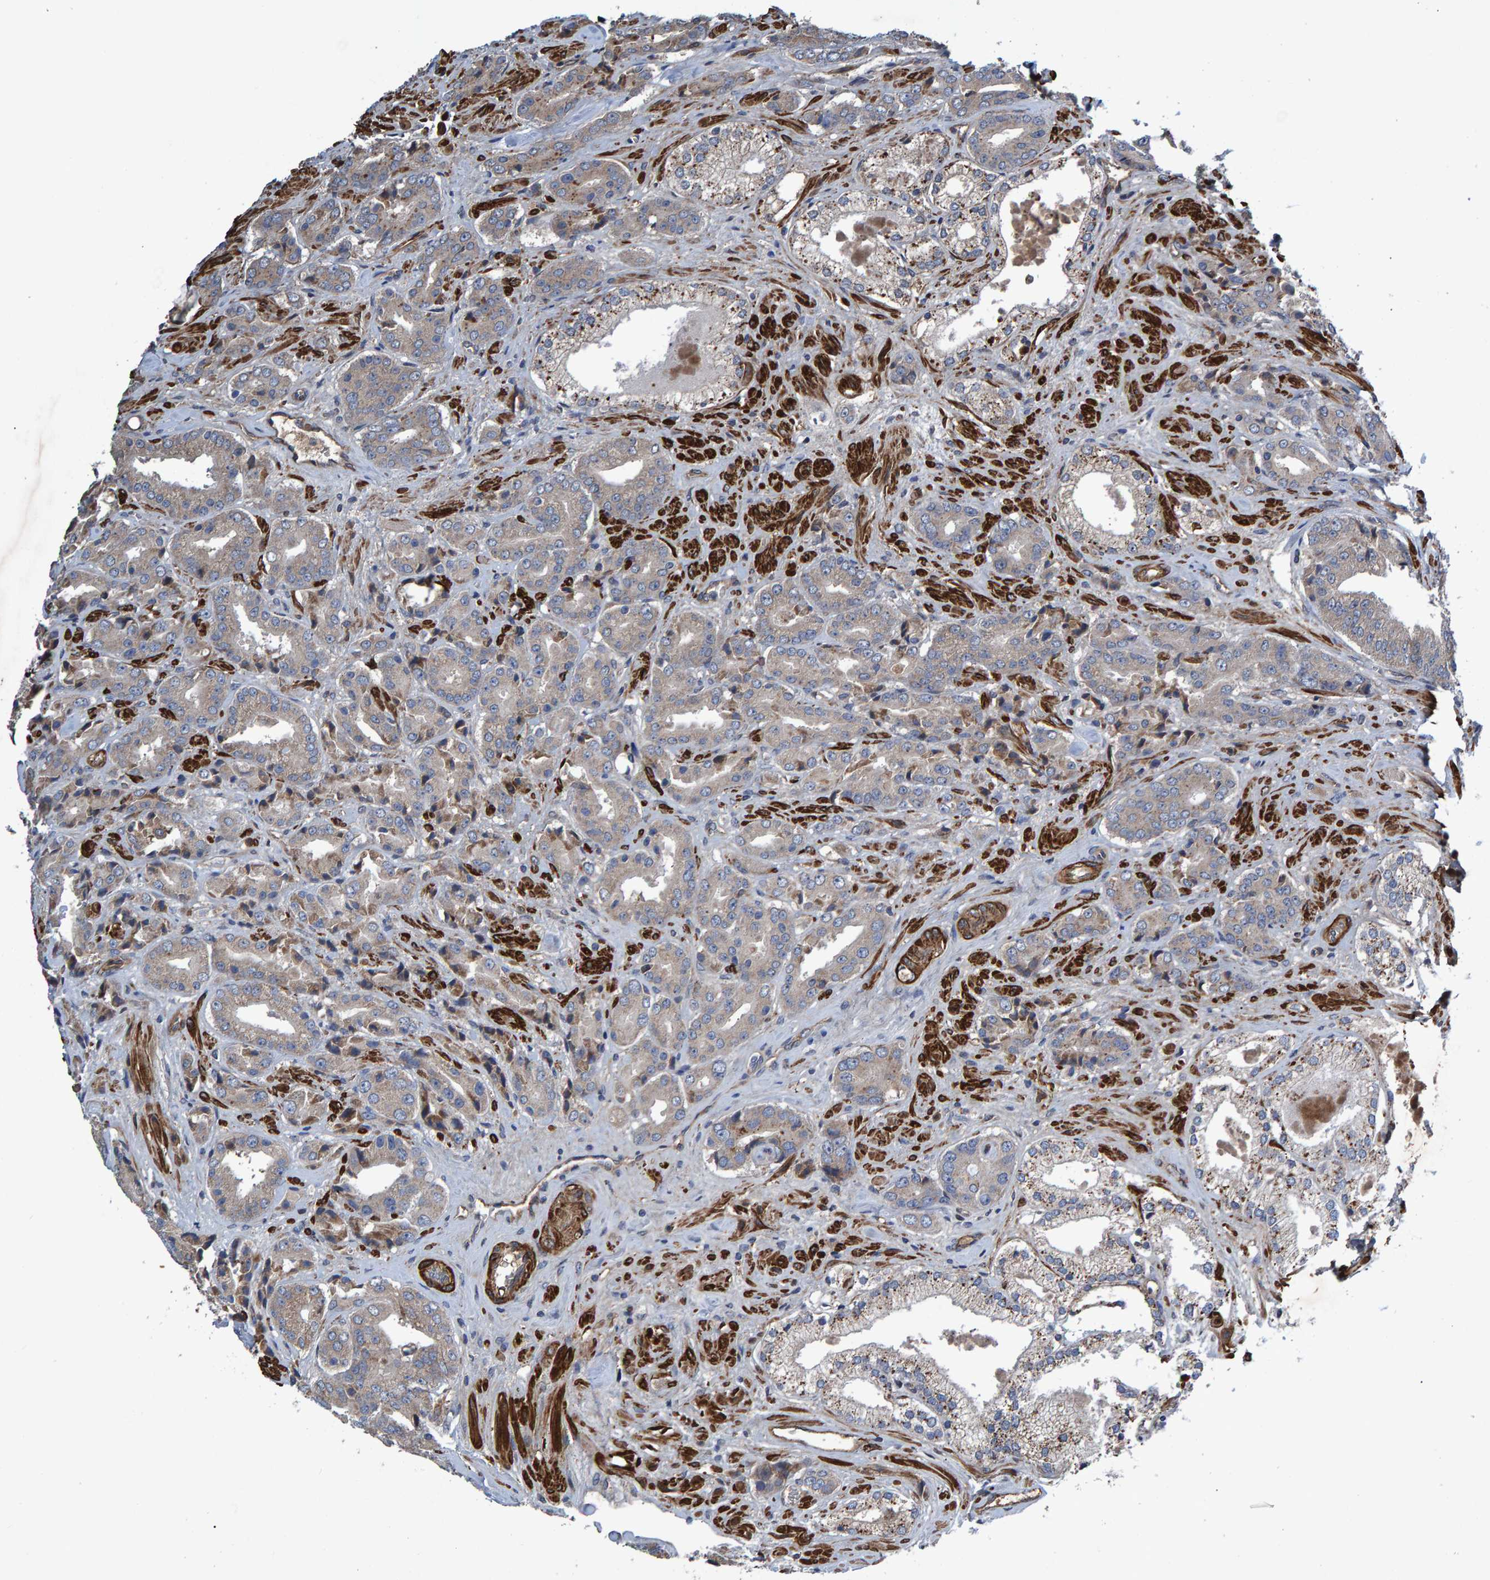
{"staining": {"intensity": "weak", "quantity": "25%-75%", "location": "cytoplasmic/membranous"}, "tissue": "prostate cancer", "cell_type": "Tumor cells", "image_type": "cancer", "snomed": [{"axis": "morphology", "description": "Adenocarcinoma, High grade"}, {"axis": "topography", "description": "Prostate"}], "caption": "Prostate cancer stained with a brown dye shows weak cytoplasmic/membranous positive staining in about 25%-75% of tumor cells.", "gene": "SLIT2", "patient": {"sex": "male", "age": 71}}